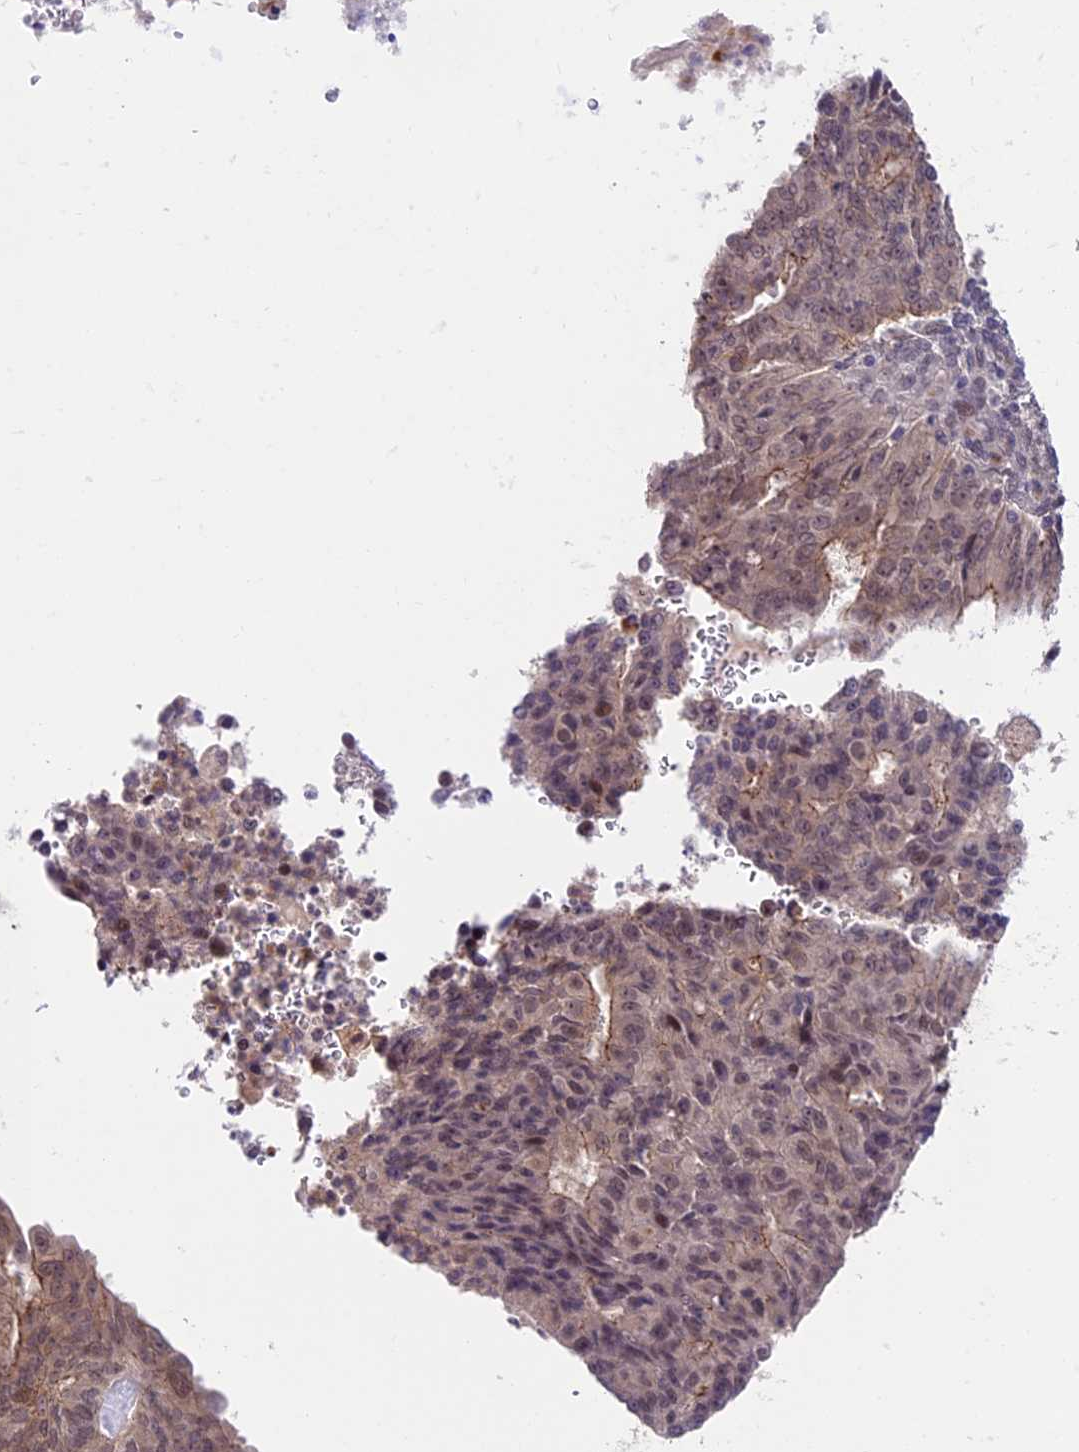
{"staining": {"intensity": "moderate", "quantity": "<25%", "location": "cytoplasmic/membranous"}, "tissue": "endometrial cancer", "cell_type": "Tumor cells", "image_type": "cancer", "snomed": [{"axis": "morphology", "description": "Adenocarcinoma, NOS"}, {"axis": "topography", "description": "Endometrium"}], "caption": "Endometrial adenocarcinoma stained for a protein (brown) exhibits moderate cytoplasmic/membranous positive positivity in about <25% of tumor cells.", "gene": "SIPA1L3", "patient": {"sex": "female", "age": 32}}